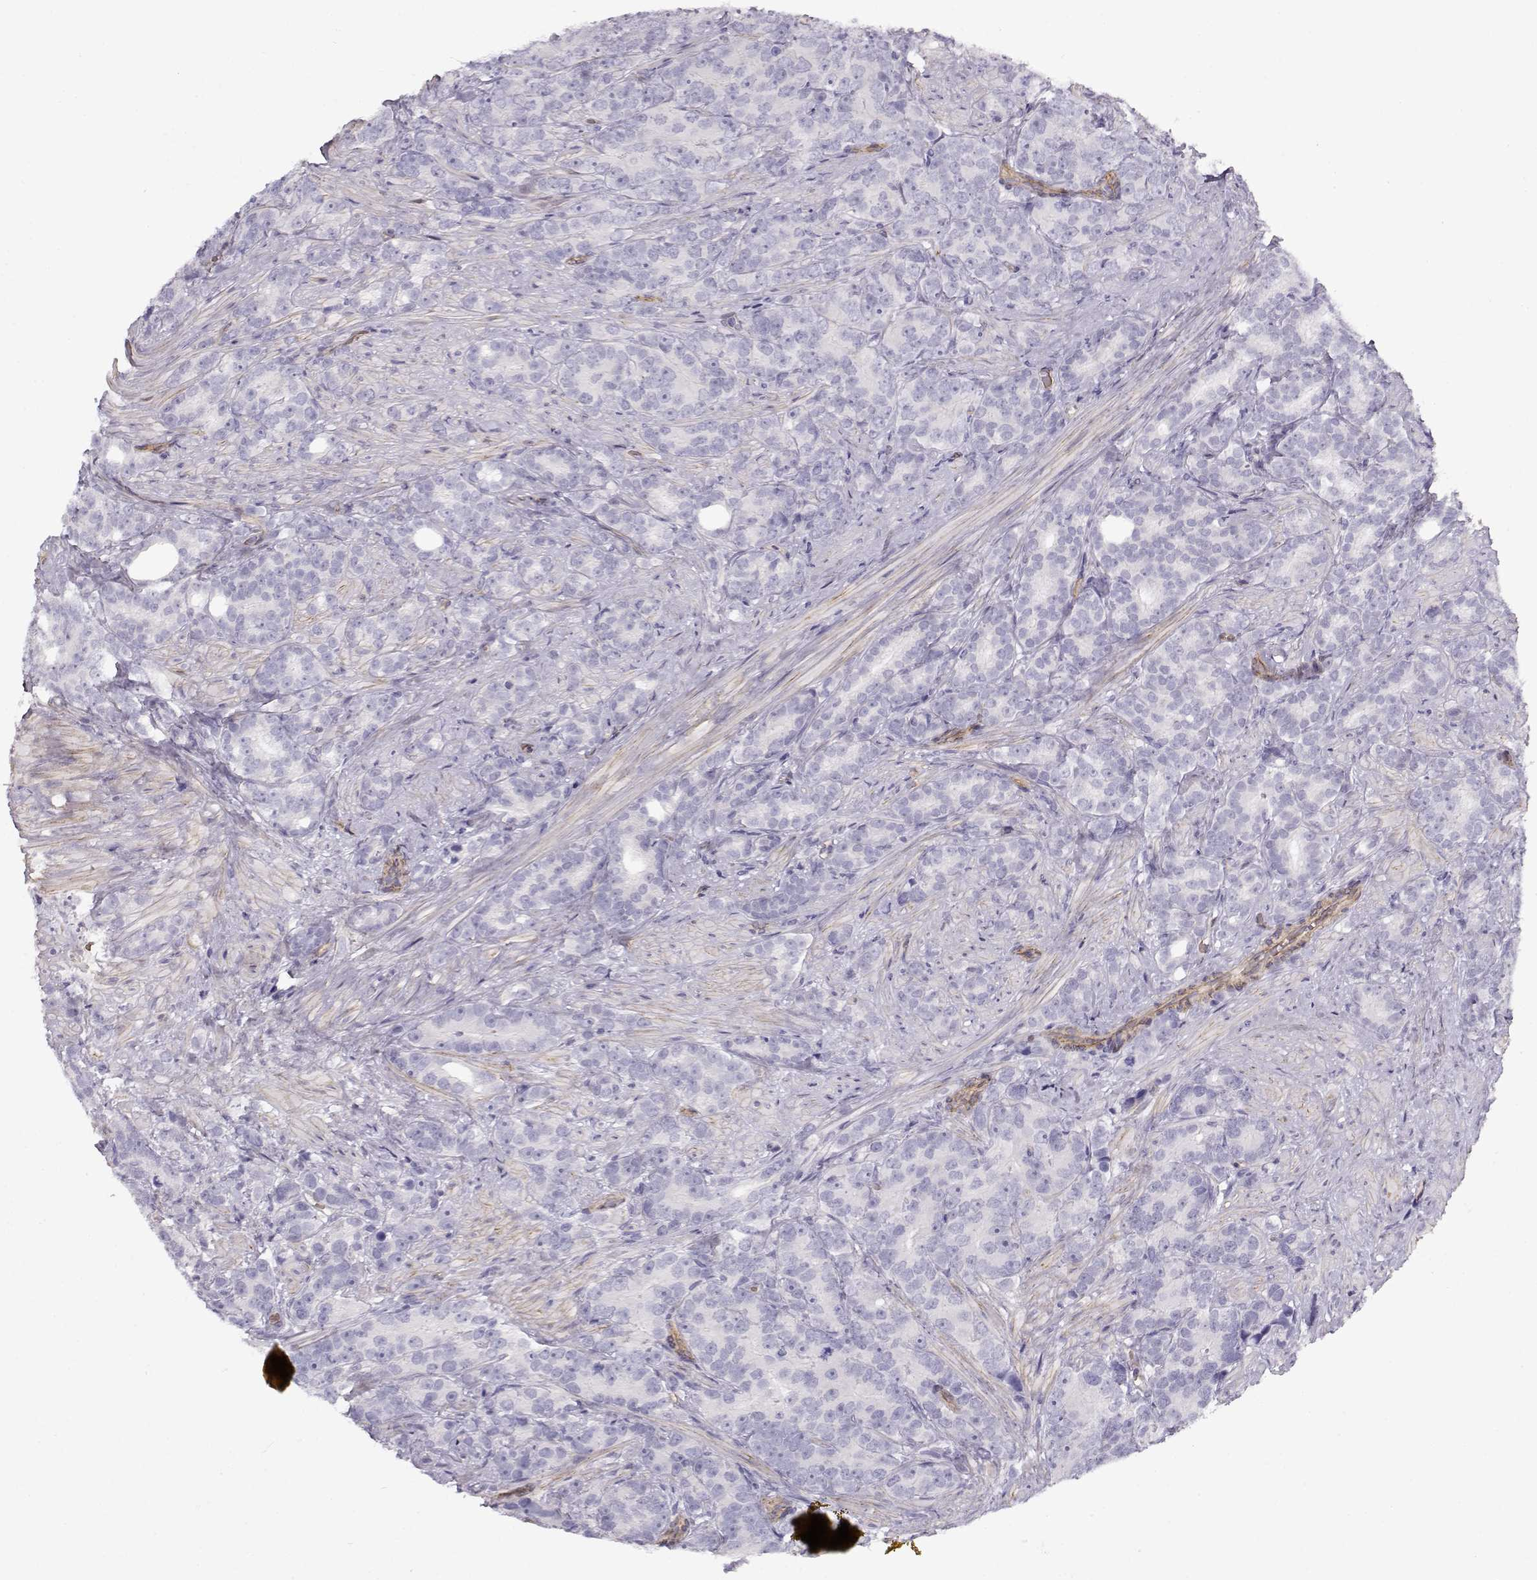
{"staining": {"intensity": "negative", "quantity": "none", "location": "none"}, "tissue": "prostate cancer", "cell_type": "Tumor cells", "image_type": "cancer", "snomed": [{"axis": "morphology", "description": "Adenocarcinoma, High grade"}, {"axis": "topography", "description": "Prostate"}], "caption": "This is an immunohistochemistry micrograph of human prostate adenocarcinoma (high-grade). There is no staining in tumor cells.", "gene": "MYO1A", "patient": {"sex": "male", "age": 90}}